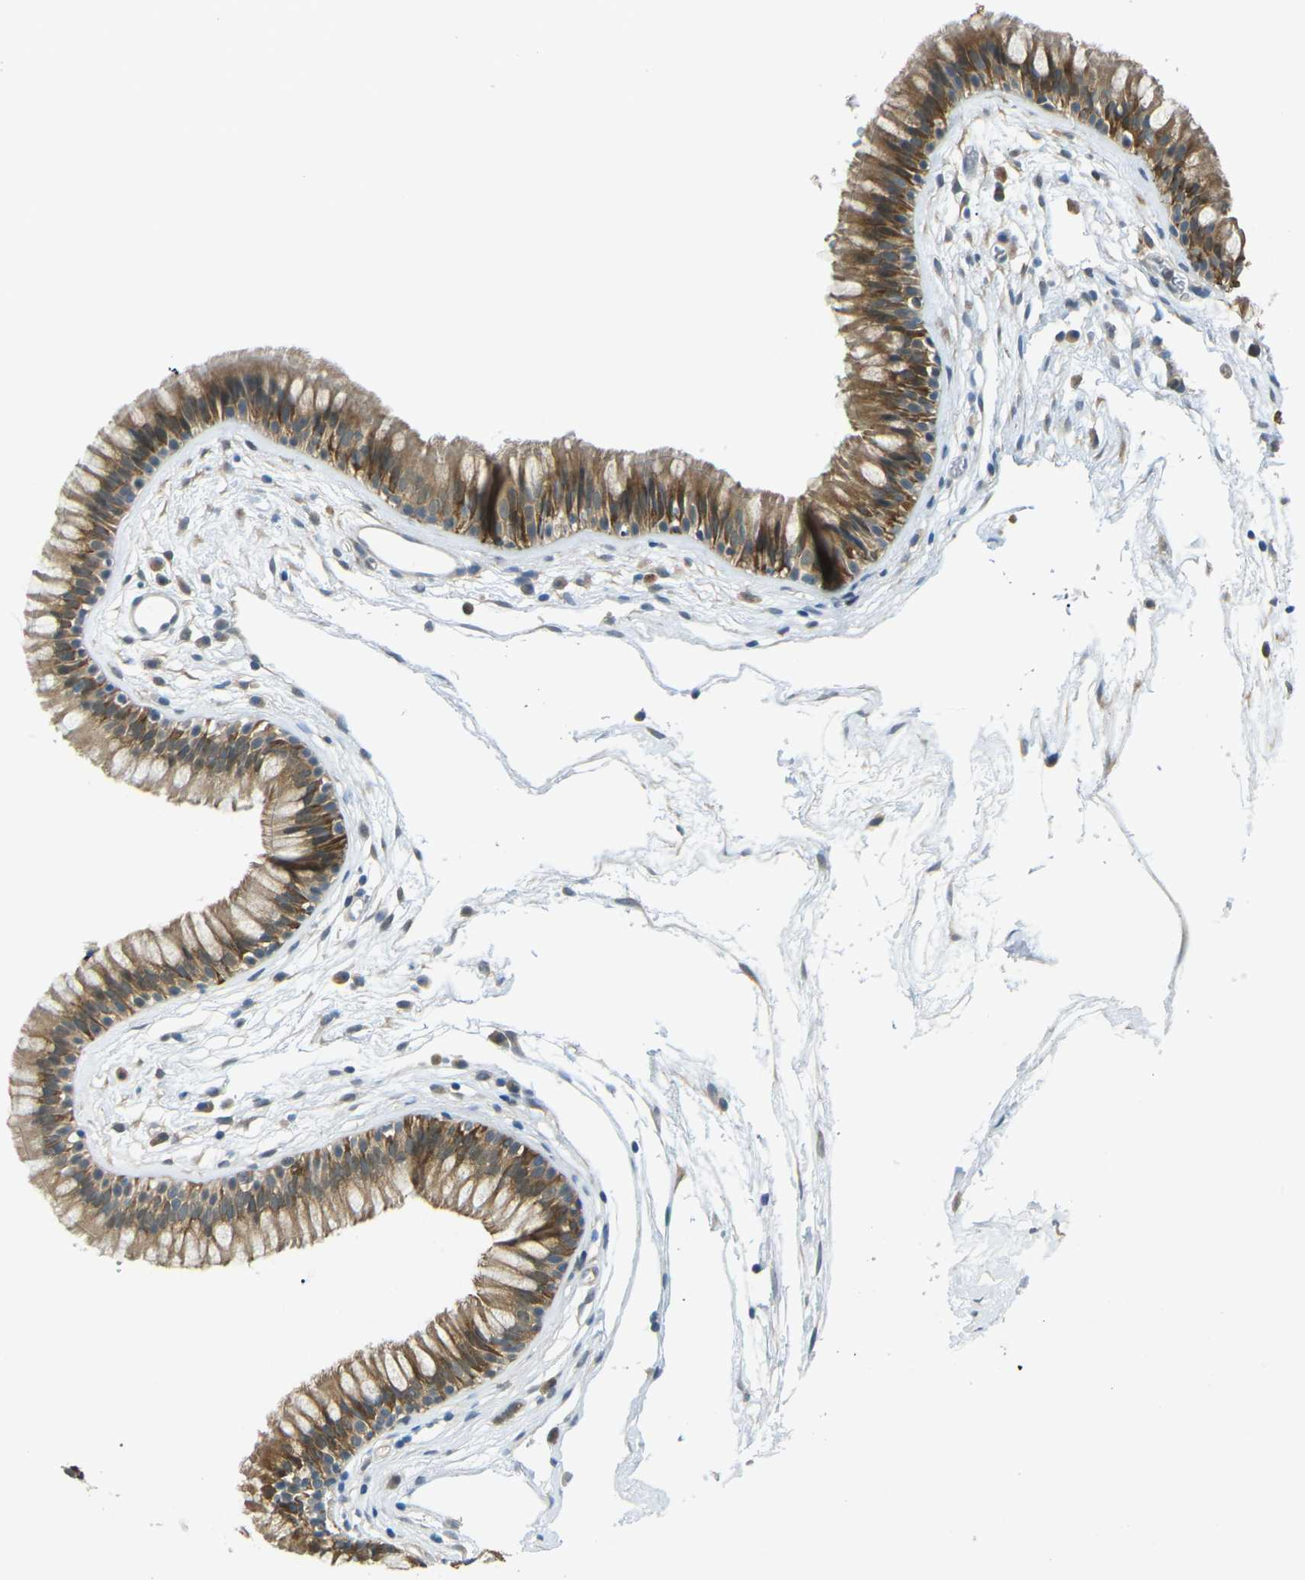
{"staining": {"intensity": "moderate", "quantity": ">75%", "location": "cytoplasmic/membranous"}, "tissue": "nasopharynx", "cell_type": "Respiratory epithelial cells", "image_type": "normal", "snomed": [{"axis": "morphology", "description": "Normal tissue, NOS"}, {"axis": "morphology", "description": "Inflammation, NOS"}, {"axis": "topography", "description": "Nasopharynx"}], "caption": "Respiratory epithelial cells demonstrate moderate cytoplasmic/membranous expression in about >75% of cells in unremarkable nasopharynx.", "gene": "PIEZO2", "patient": {"sex": "male", "age": 48}}